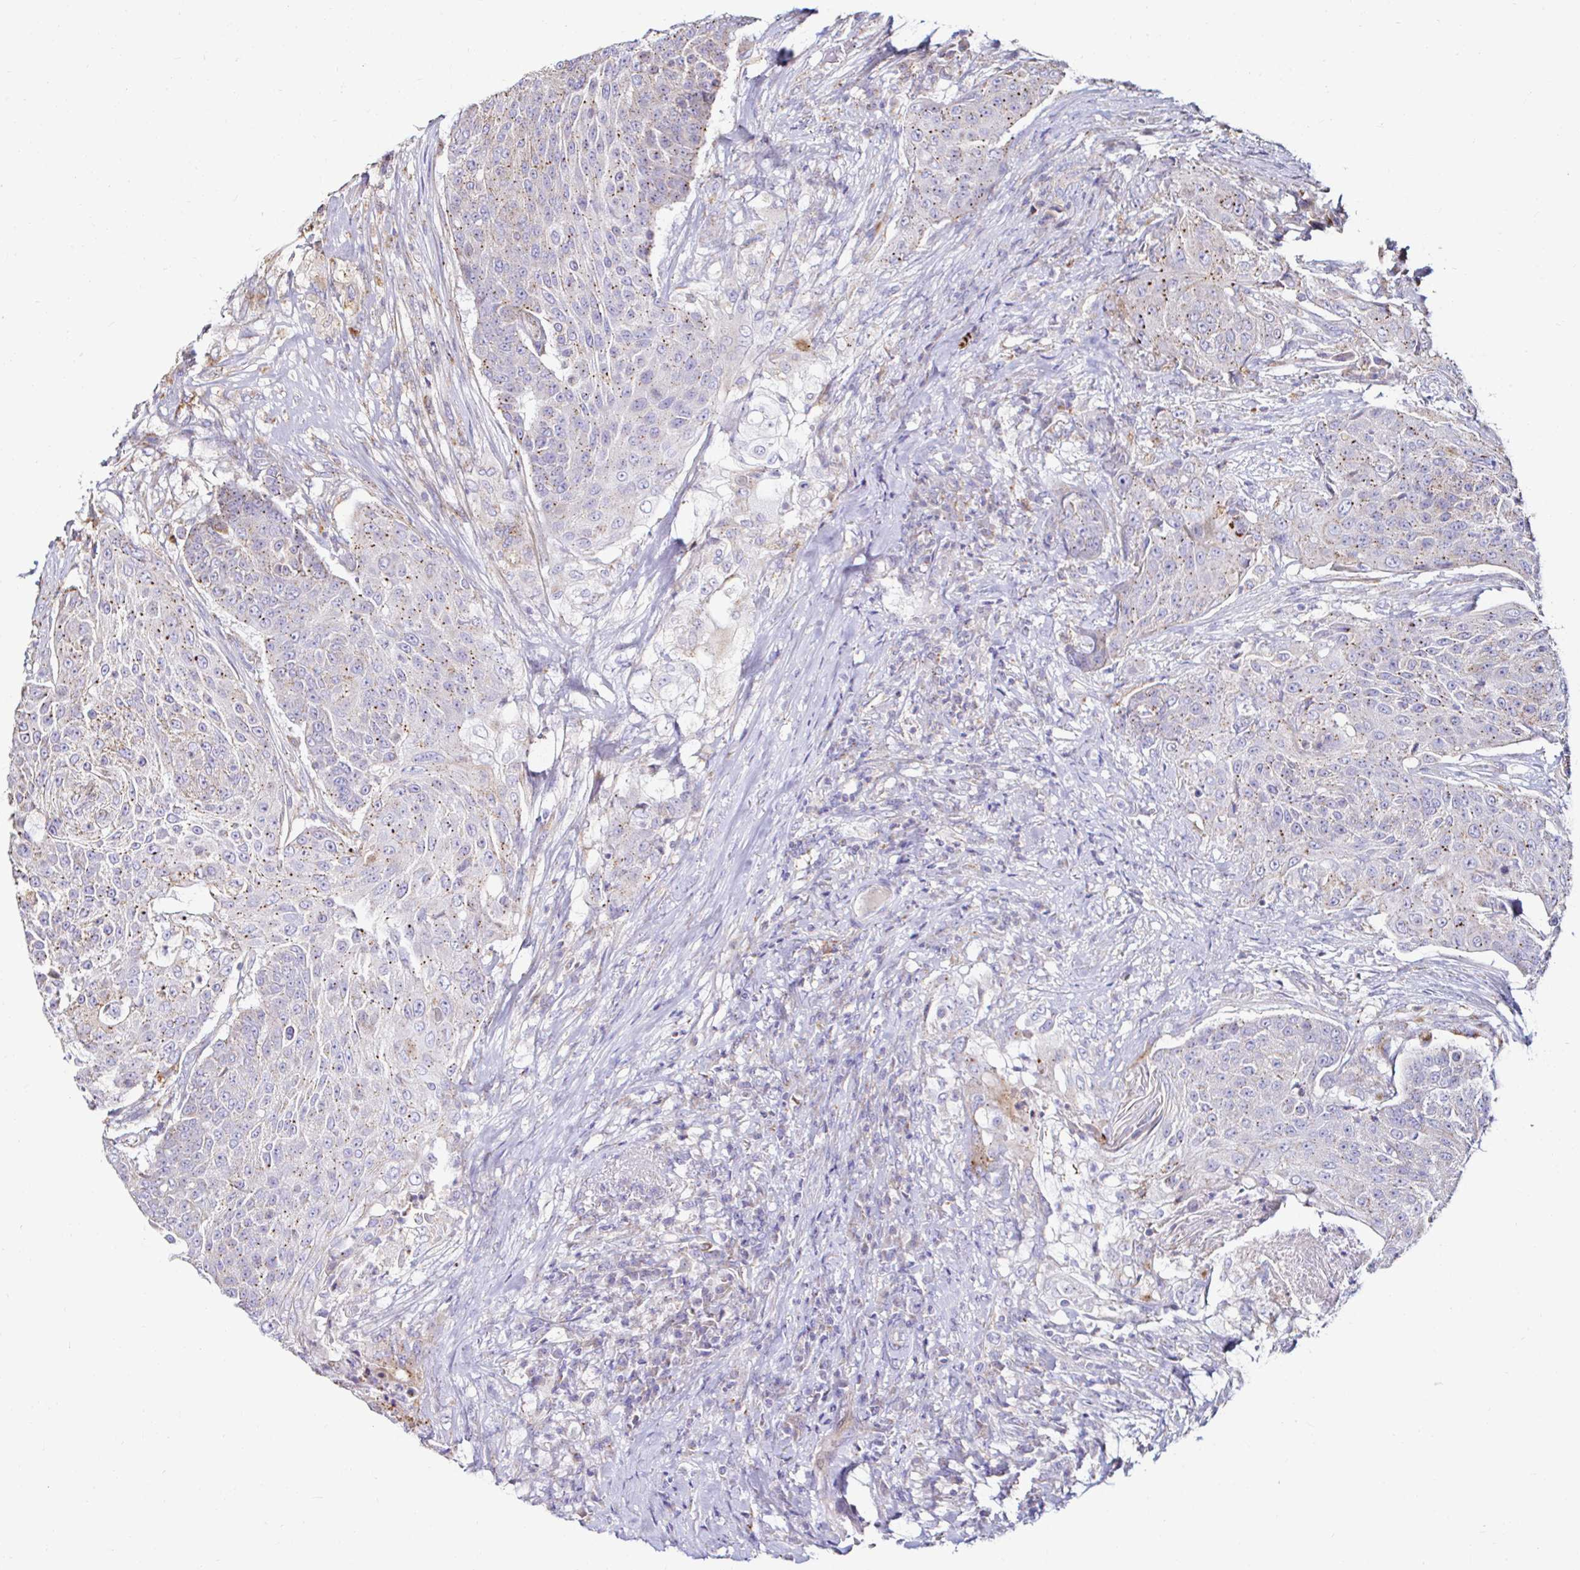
{"staining": {"intensity": "weak", "quantity": "25%-75%", "location": "cytoplasmic/membranous"}, "tissue": "urothelial cancer", "cell_type": "Tumor cells", "image_type": "cancer", "snomed": [{"axis": "morphology", "description": "Urothelial carcinoma, High grade"}, {"axis": "topography", "description": "Urinary bladder"}], "caption": "Immunohistochemistry (IHC) of human urothelial carcinoma (high-grade) displays low levels of weak cytoplasmic/membranous staining in about 25%-75% of tumor cells. (Brightfield microscopy of DAB IHC at high magnification).", "gene": "GALNS", "patient": {"sex": "female", "age": 63}}